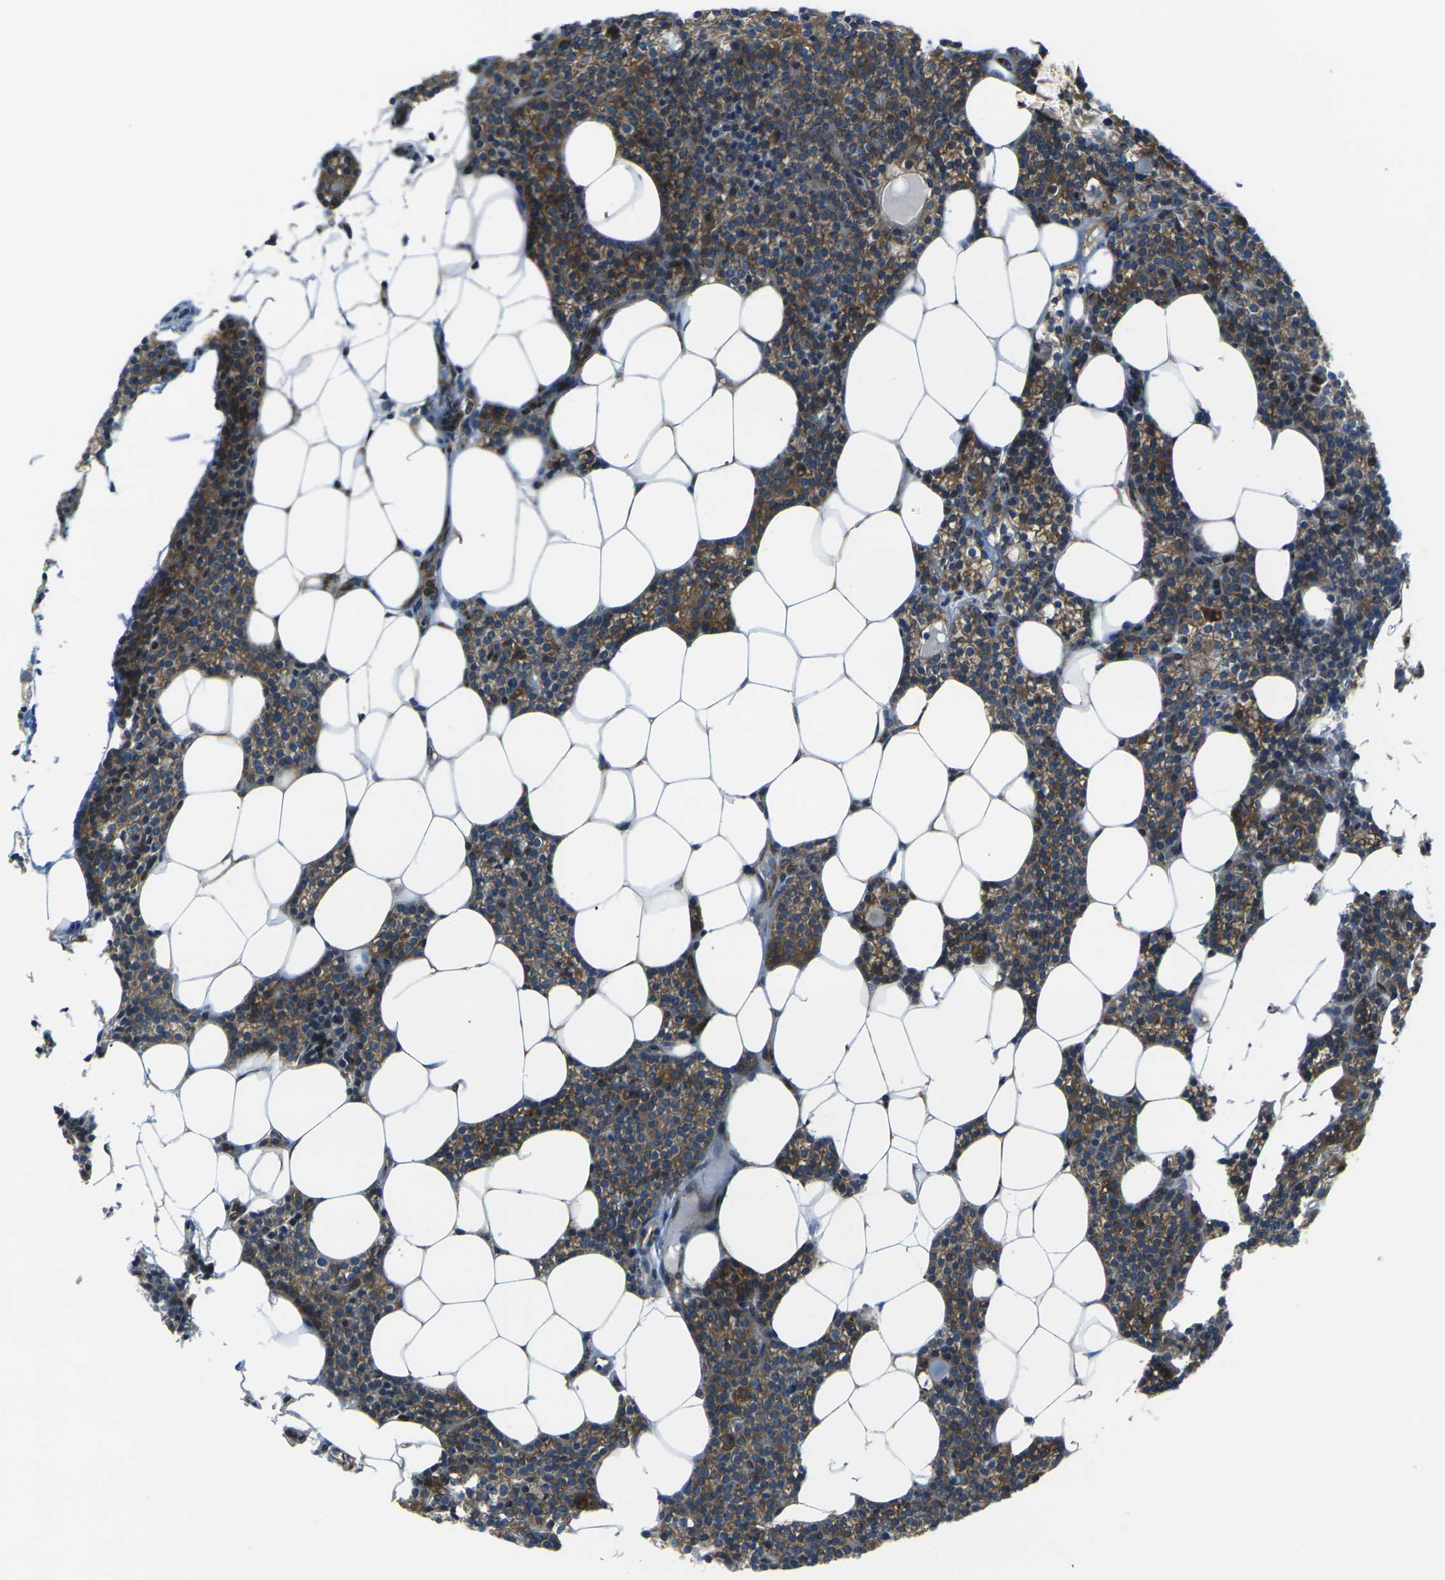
{"staining": {"intensity": "moderate", "quantity": ">75%", "location": "cytoplasmic/membranous"}, "tissue": "parathyroid gland", "cell_type": "Glandular cells", "image_type": "normal", "snomed": [{"axis": "morphology", "description": "Normal tissue, NOS"}, {"axis": "morphology", "description": "Adenoma, NOS"}, {"axis": "topography", "description": "Parathyroid gland"}], "caption": "Immunohistochemical staining of unremarkable human parathyroid gland exhibits >75% levels of moderate cytoplasmic/membranous protein expression in approximately >75% of glandular cells. The staining was performed using DAB (3,3'-diaminobenzidine), with brown indicating positive protein expression. Nuclei are stained blue with hematoxylin.", "gene": "CELSR2", "patient": {"sex": "female", "age": 51}}